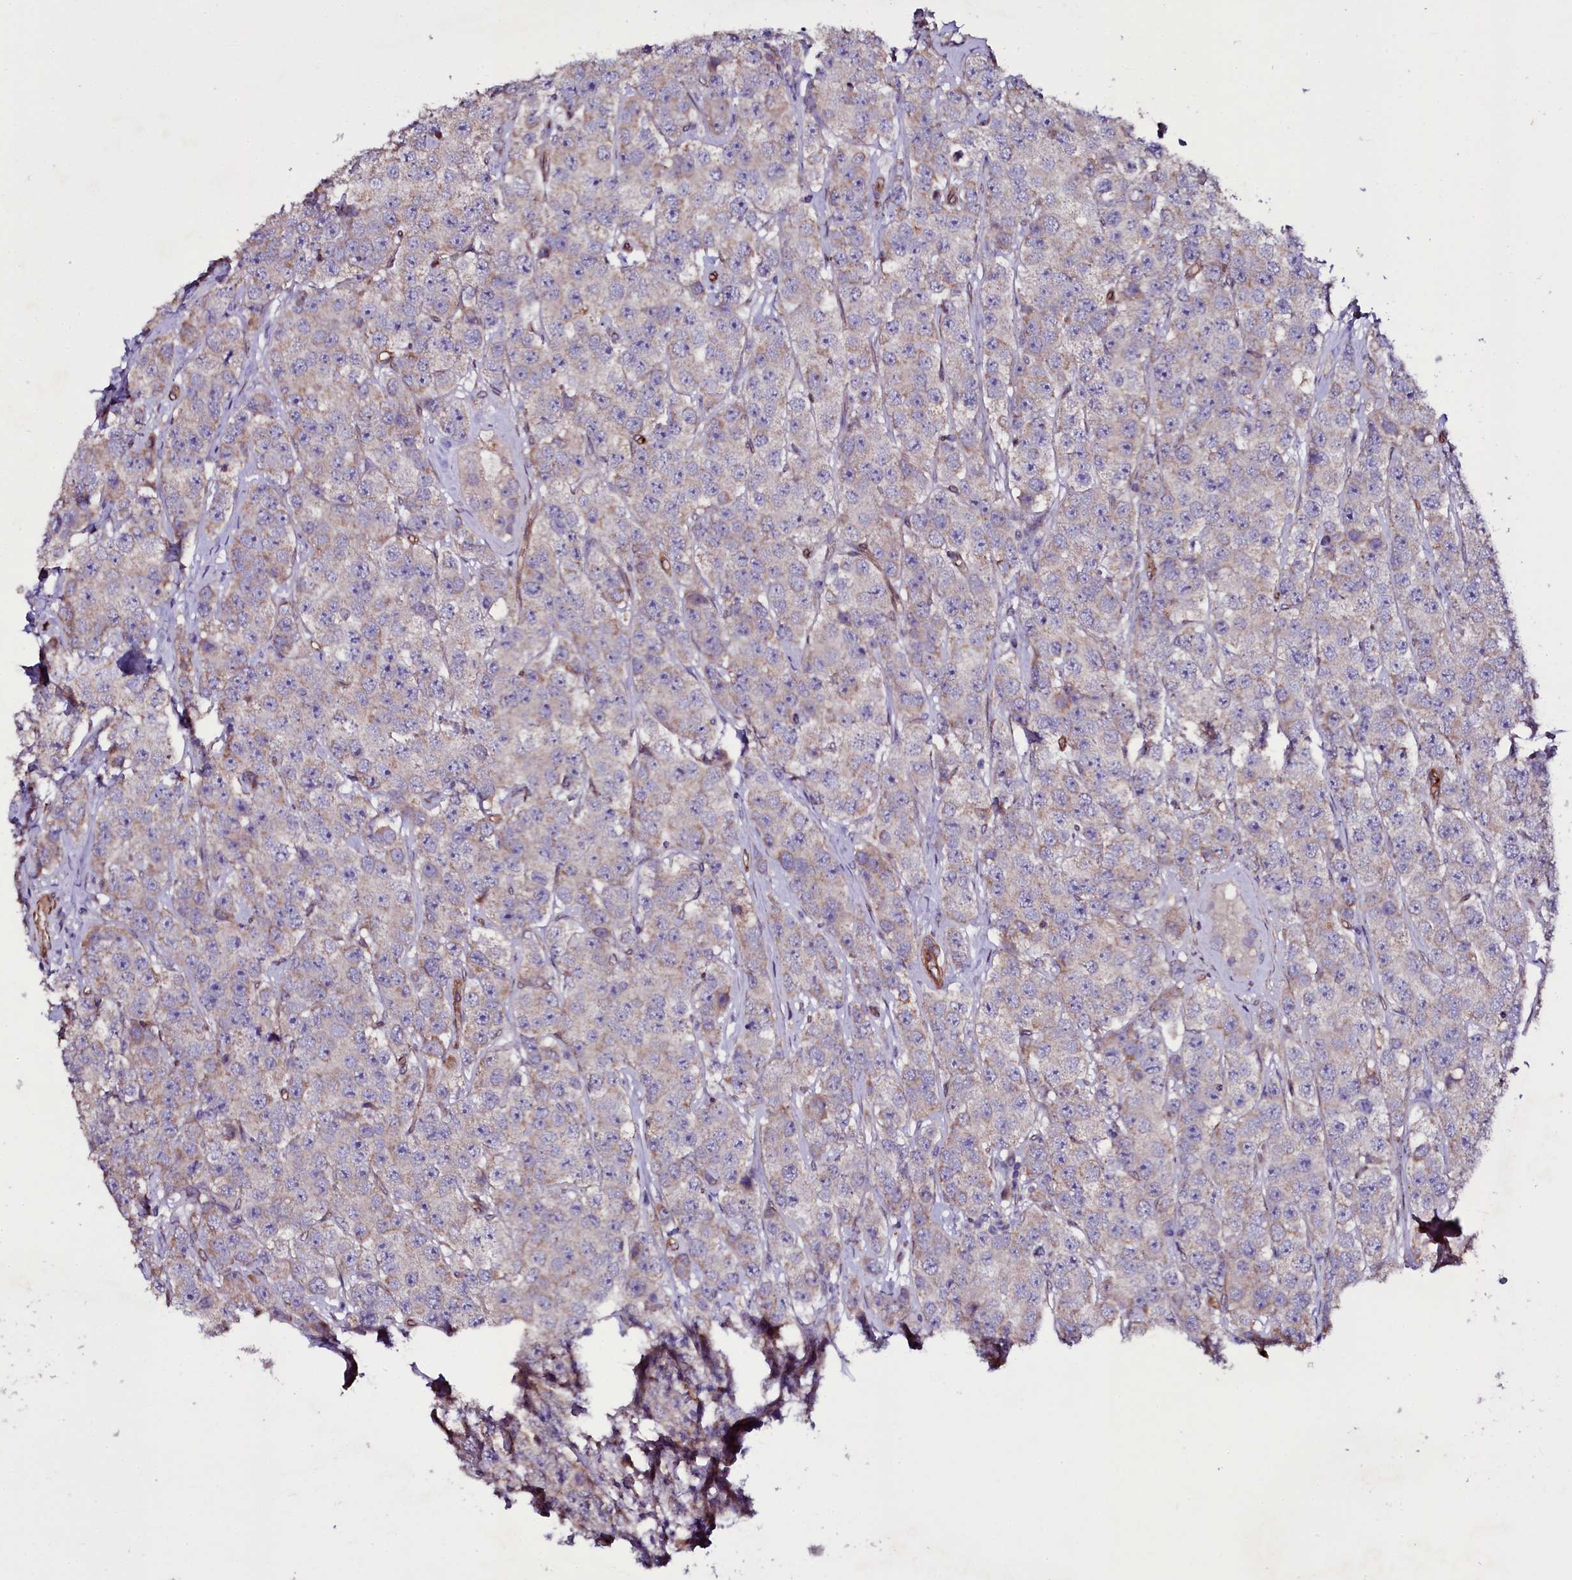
{"staining": {"intensity": "weak", "quantity": "<25%", "location": "cytoplasmic/membranous"}, "tissue": "testis cancer", "cell_type": "Tumor cells", "image_type": "cancer", "snomed": [{"axis": "morphology", "description": "Seminoma, NOS"}, {"axis": "topography", "description": "Testis"}], "caption": "Seminoma (testis) stained for a protein using immunohistochemistry shows no positivity tumor cells.", "gene": "MEX3C", "patient": {"sex": "male", "age": 28}}